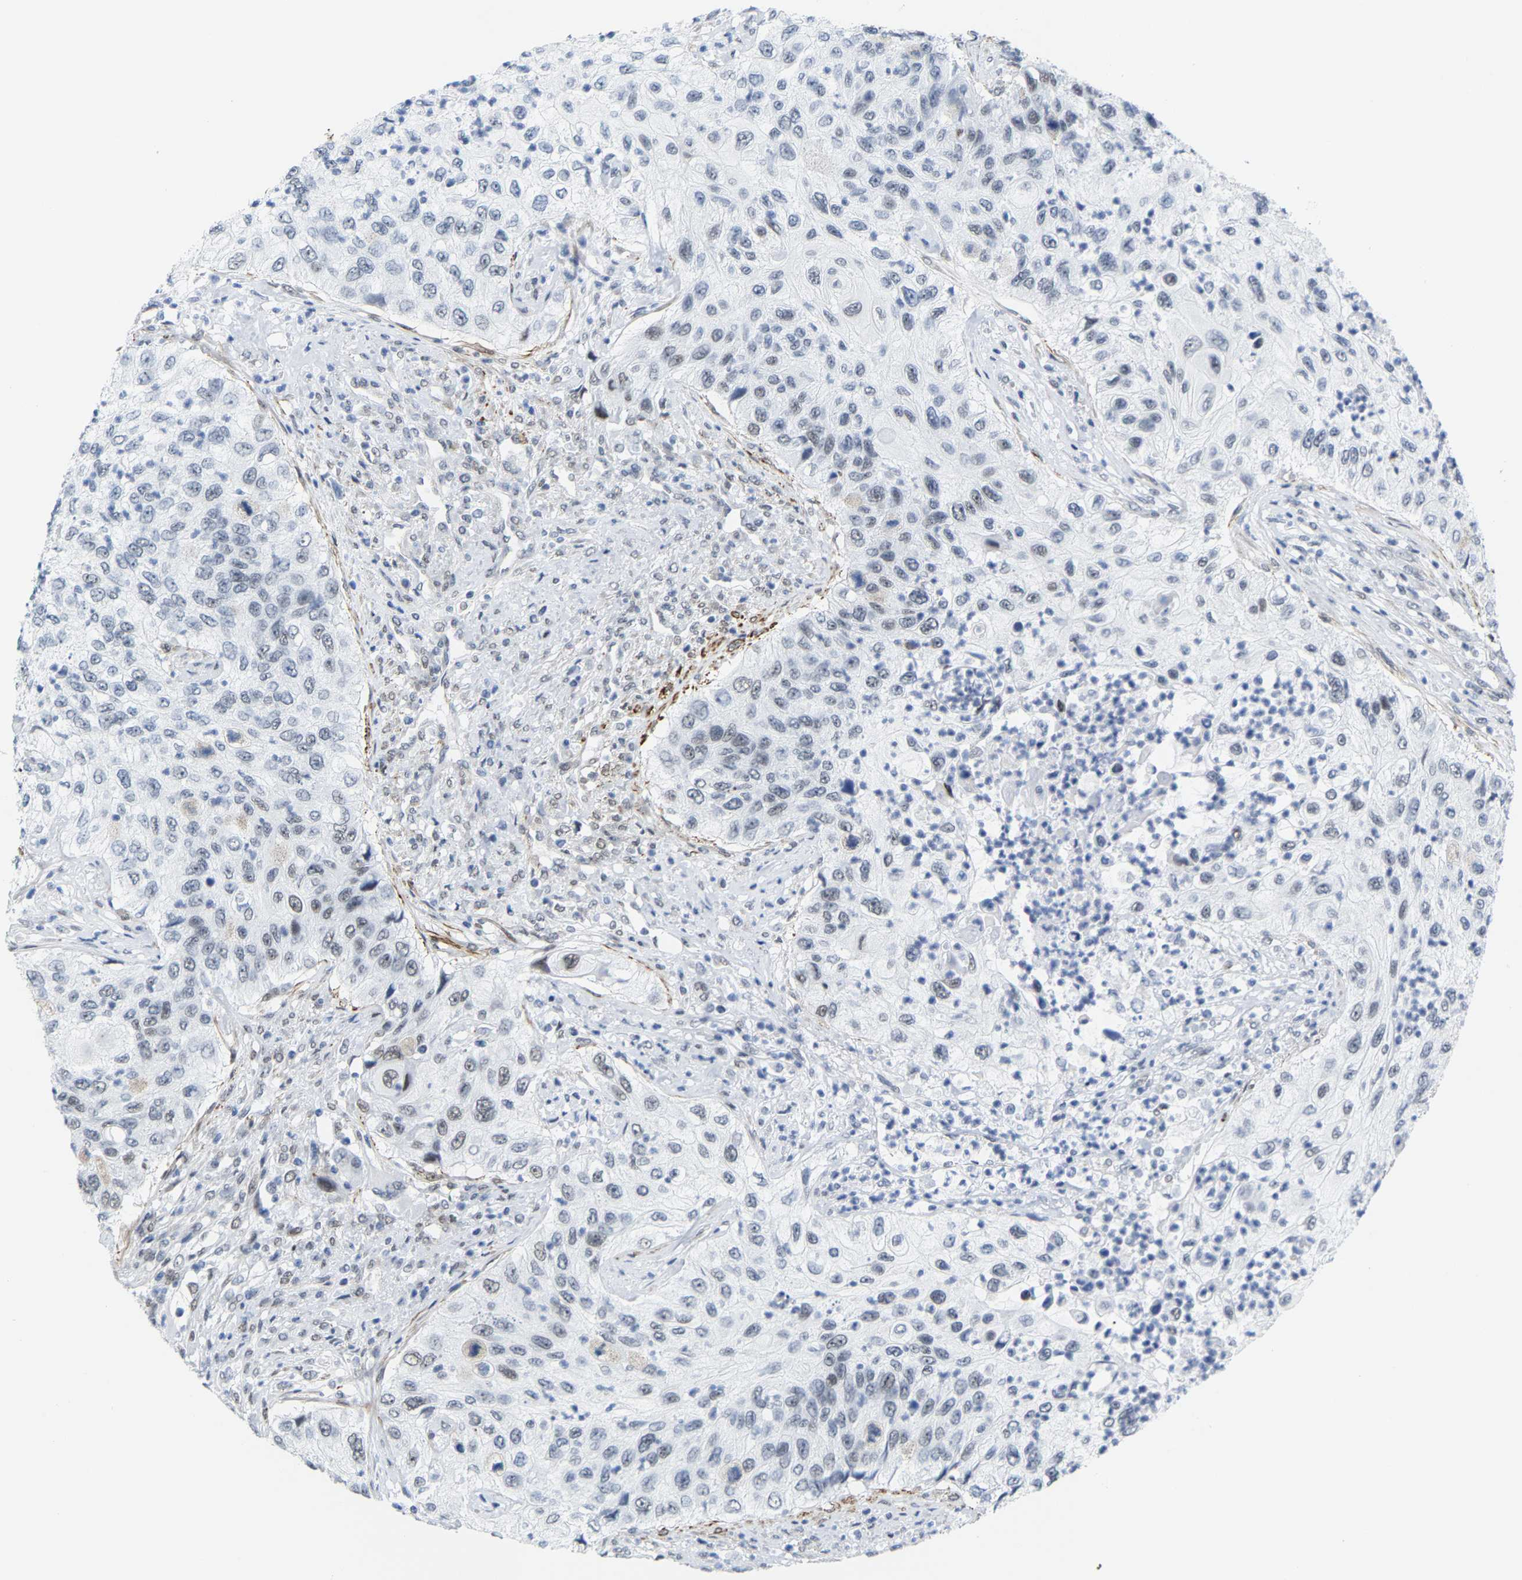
{"staining": {"intensity": "weak", "quantity": "<25%", "location": "nuclear"}, "tissue": "urothelial cancer", "cell_type": "Tumor cells", "image_type": "cancer", "snomed": [{"axis": "morphology", "description": "Urothelial carcinoma, High grade"}, {"axis": "topography", "description": "Urinary bladder"}], "caption": "Tumor cells show no significant protein positivity in urothelial cancer. (DAB (3,3'-diaminobenzidine) immunohistochemistry (IHC) with hematoxylin counter stain).", "gene": "FAM180A", "patient": {"sex": "female", "age": 60}}